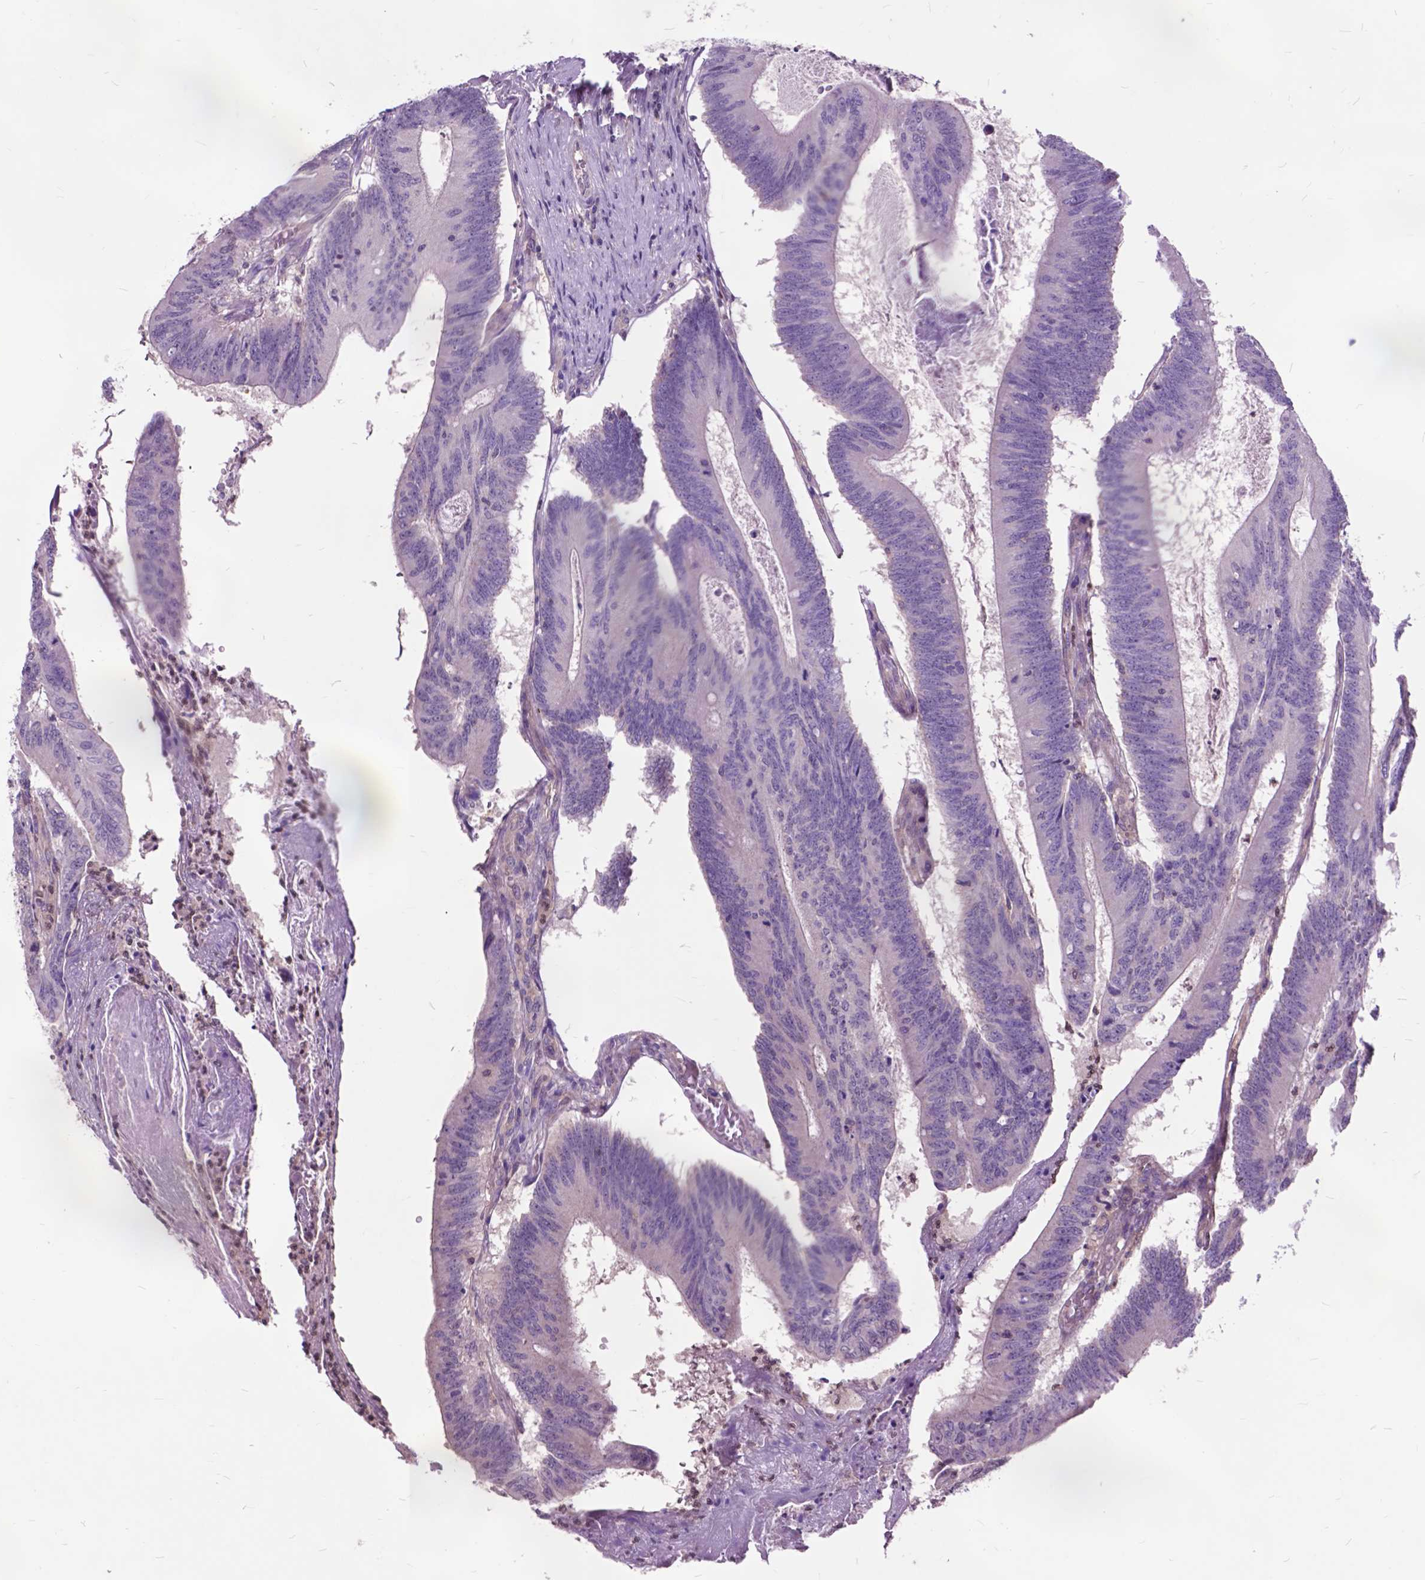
{"staining": {"intensity": "negative", "quantity": "none", "location": "none"}, "tissue": "colorectal cancer", "cell_type": "Tumor cells", "image_type": "cancer", "snomed": [{"axis": "morphology", "description": "Adenocarcinoma, NOS"}, {"axis": "topography", "description": "Colon"}], "caption": "Colorectal adenocarcinoma was stained to show a protein in brown. There is no significant positivity in tumor cells.", "gene": "ARAF", "patient": {"sex": "female", "age": 70}}